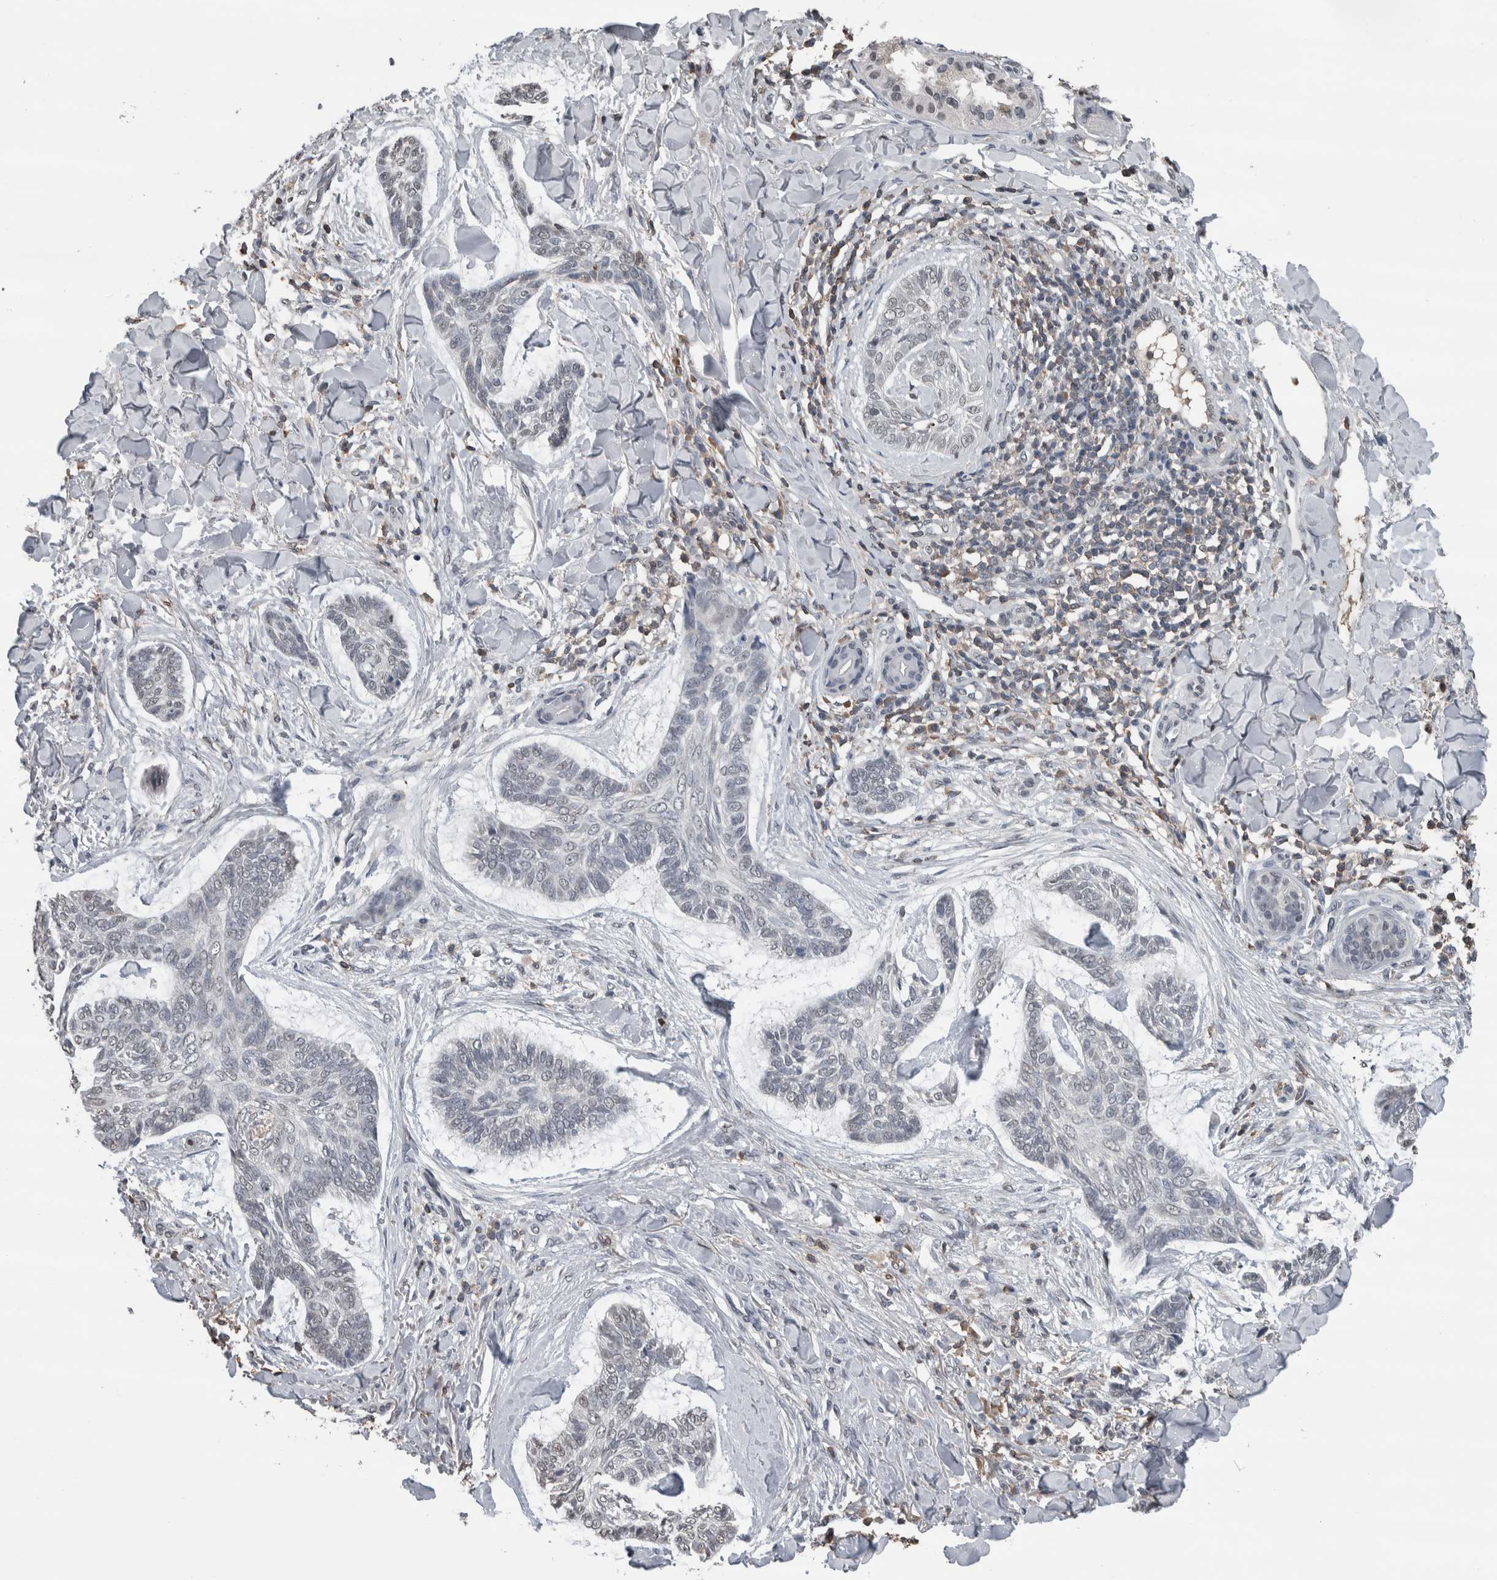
{"staining": {"intensity": "negative", "quantity": "none", "location": "none"}, "tissue": "skin cancer", "cell_type": "Tumor cells", "image_type": "cancer", "snomed": [{"axis": "morphology", "description": "Basal cell carcinoma"}, {"axis": "topography", "description": "Skin"}], "caption": "IHC of human skin basal cell carcinoma reveals no staining in tumor cells.", "gene": "MAFF", "patient": {"sex": "male", "age": 43}}